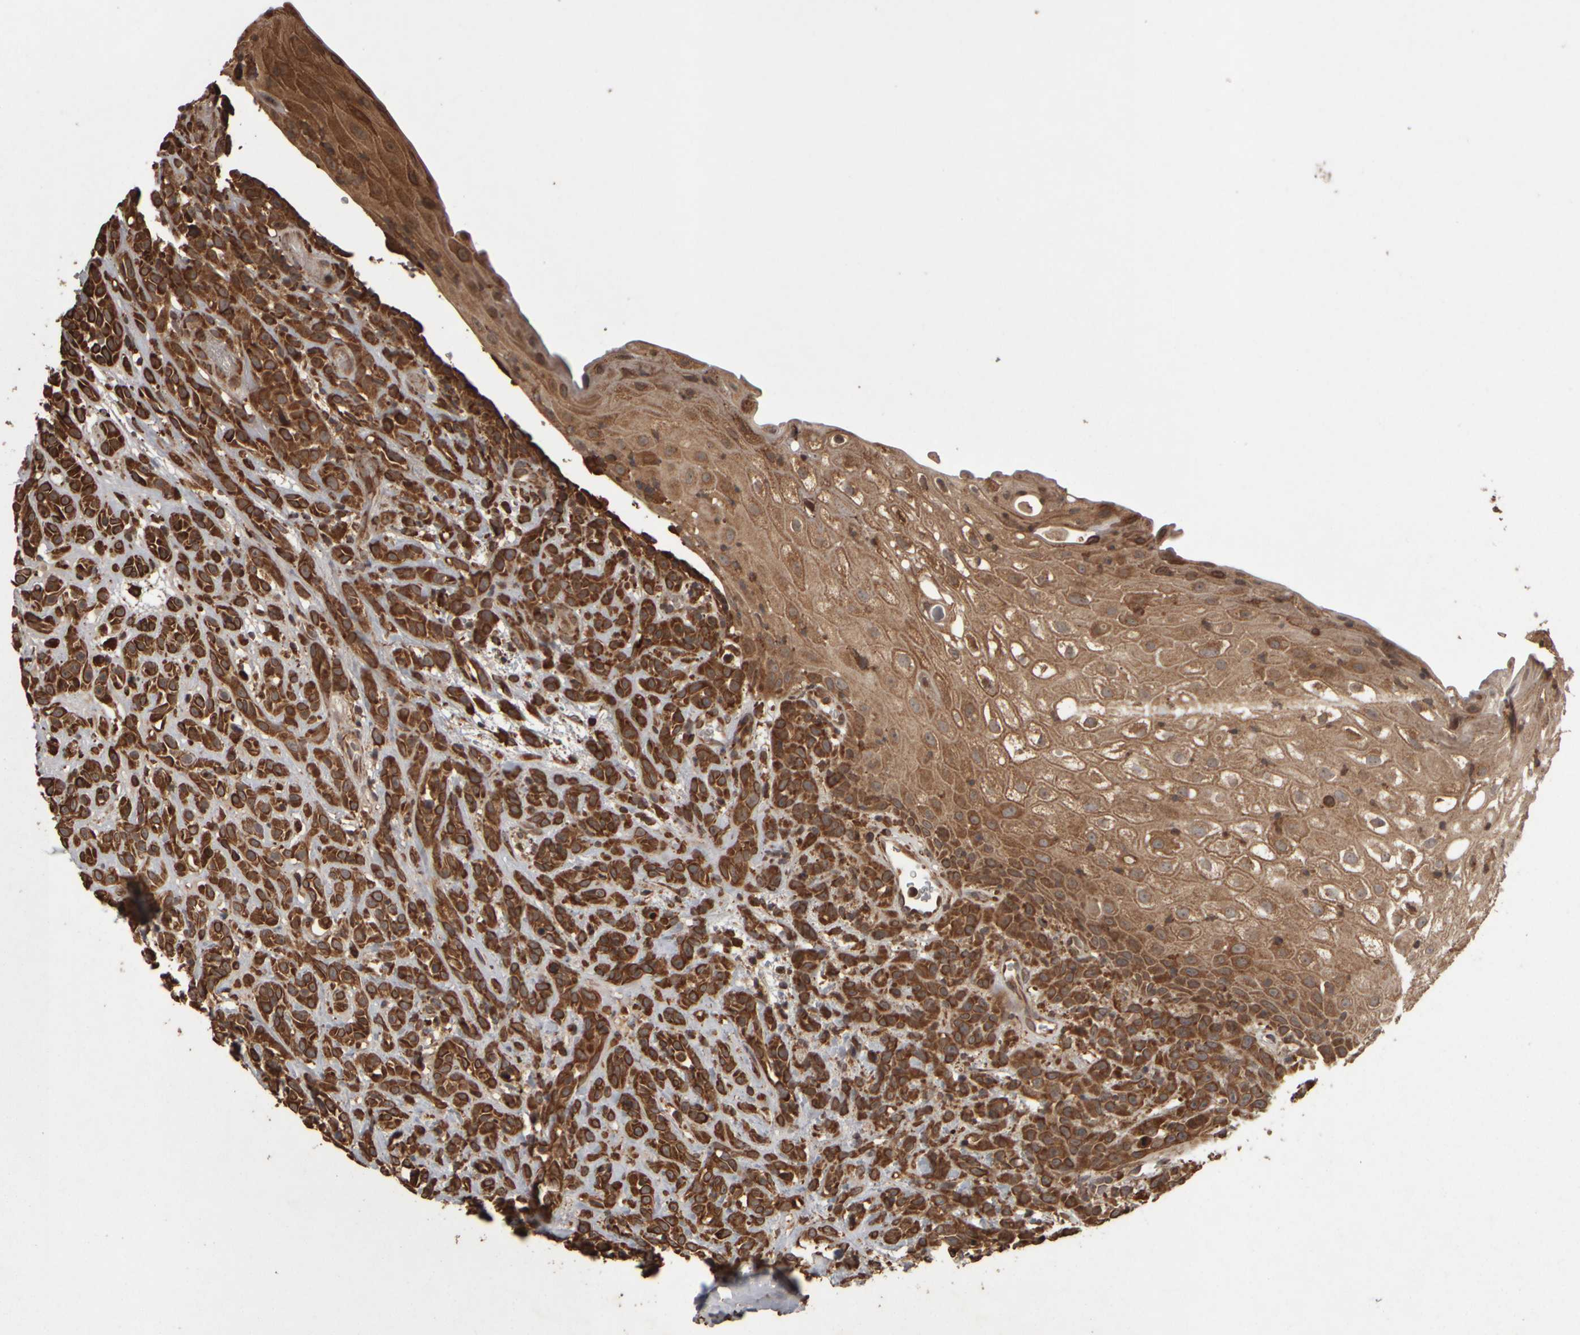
{"staining": {"intensity": "strong", "quantity": ">75%", "location": "cytoplasmic/membranous"}, "tissue": "head and neck cancer", "cell_type": "Tumor cells", "image_type": "cancer", "snomed": [{"axis": "morphology", "description": "Normal tissue, NOS"}, {"axis": "morphology", "description": "Squamous cell carcinoma, NOS"}, {"axis": "topography", "description": "Cartilage tissue"}, {"axis": "topography", "description": "Head-Neck"}], "caption": "An image of squamous cell carcinoma (head and neck) stained for a protein demonstrates strong cytoplasmic/membranous brown staining in tumor cells.", "gene": "AGBL3", "patient": {"sex": "male", "age": 62}}